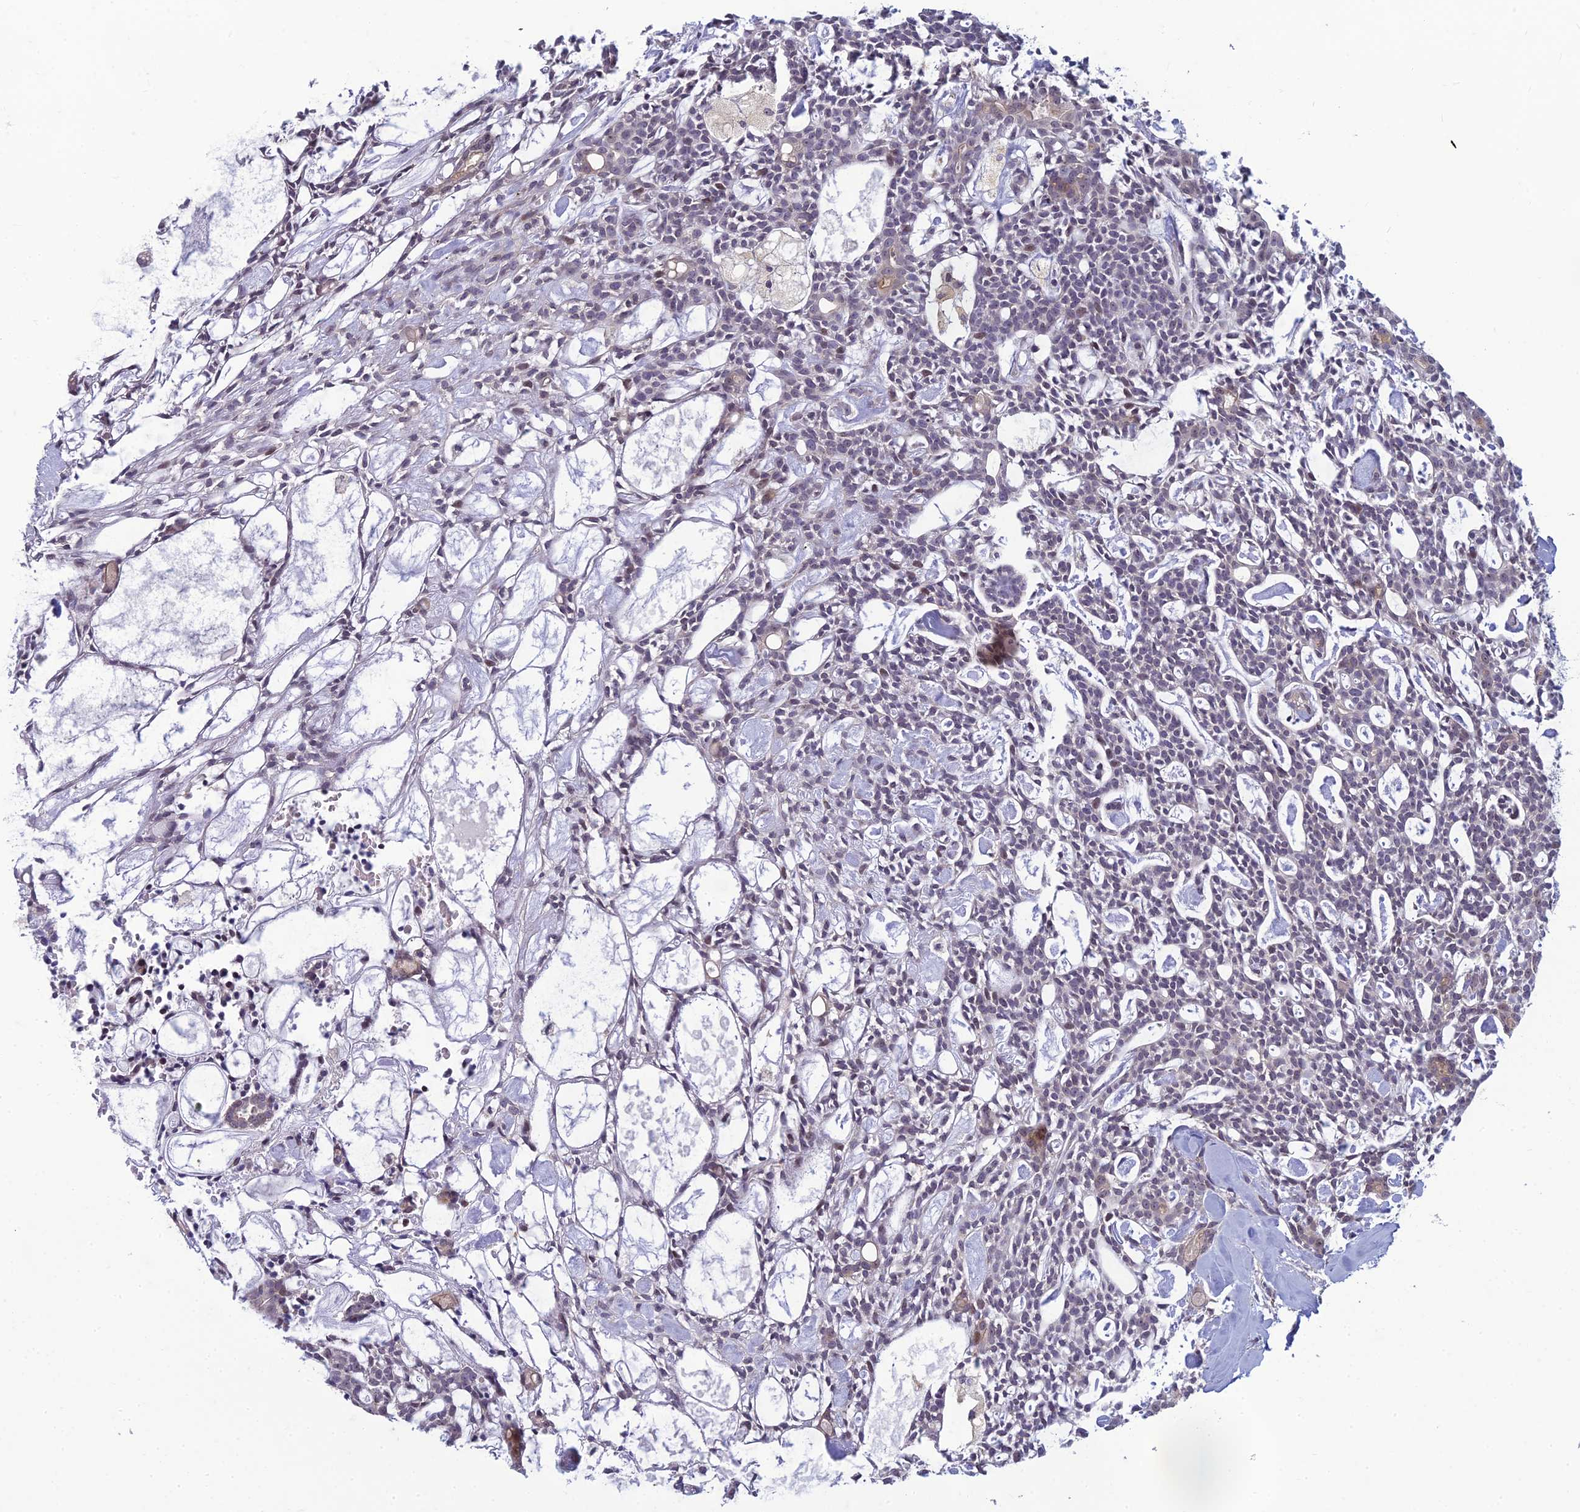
{"staining": {"intensity": "negative", "quantity": "none", "location": "none"}, "tissue": "head and neck cancer", "cell_type": "Tumor cells", "image_type": "cancer", "snomed": [{"axis": "morphology", "description": "Adenocarcinoma, NOS"}, {"axis": "topography", "description": "Salivary gland"}, {"axis": "topography", "description": "Head-Neck"}], "caption": "The immunohistochemistry micrograph has no significant expression in tumor cells of head and neck cancer (adenocarcinoma) tissue.", "gene": "DTX2", "patient": {"sex": "male", "age": 55}}